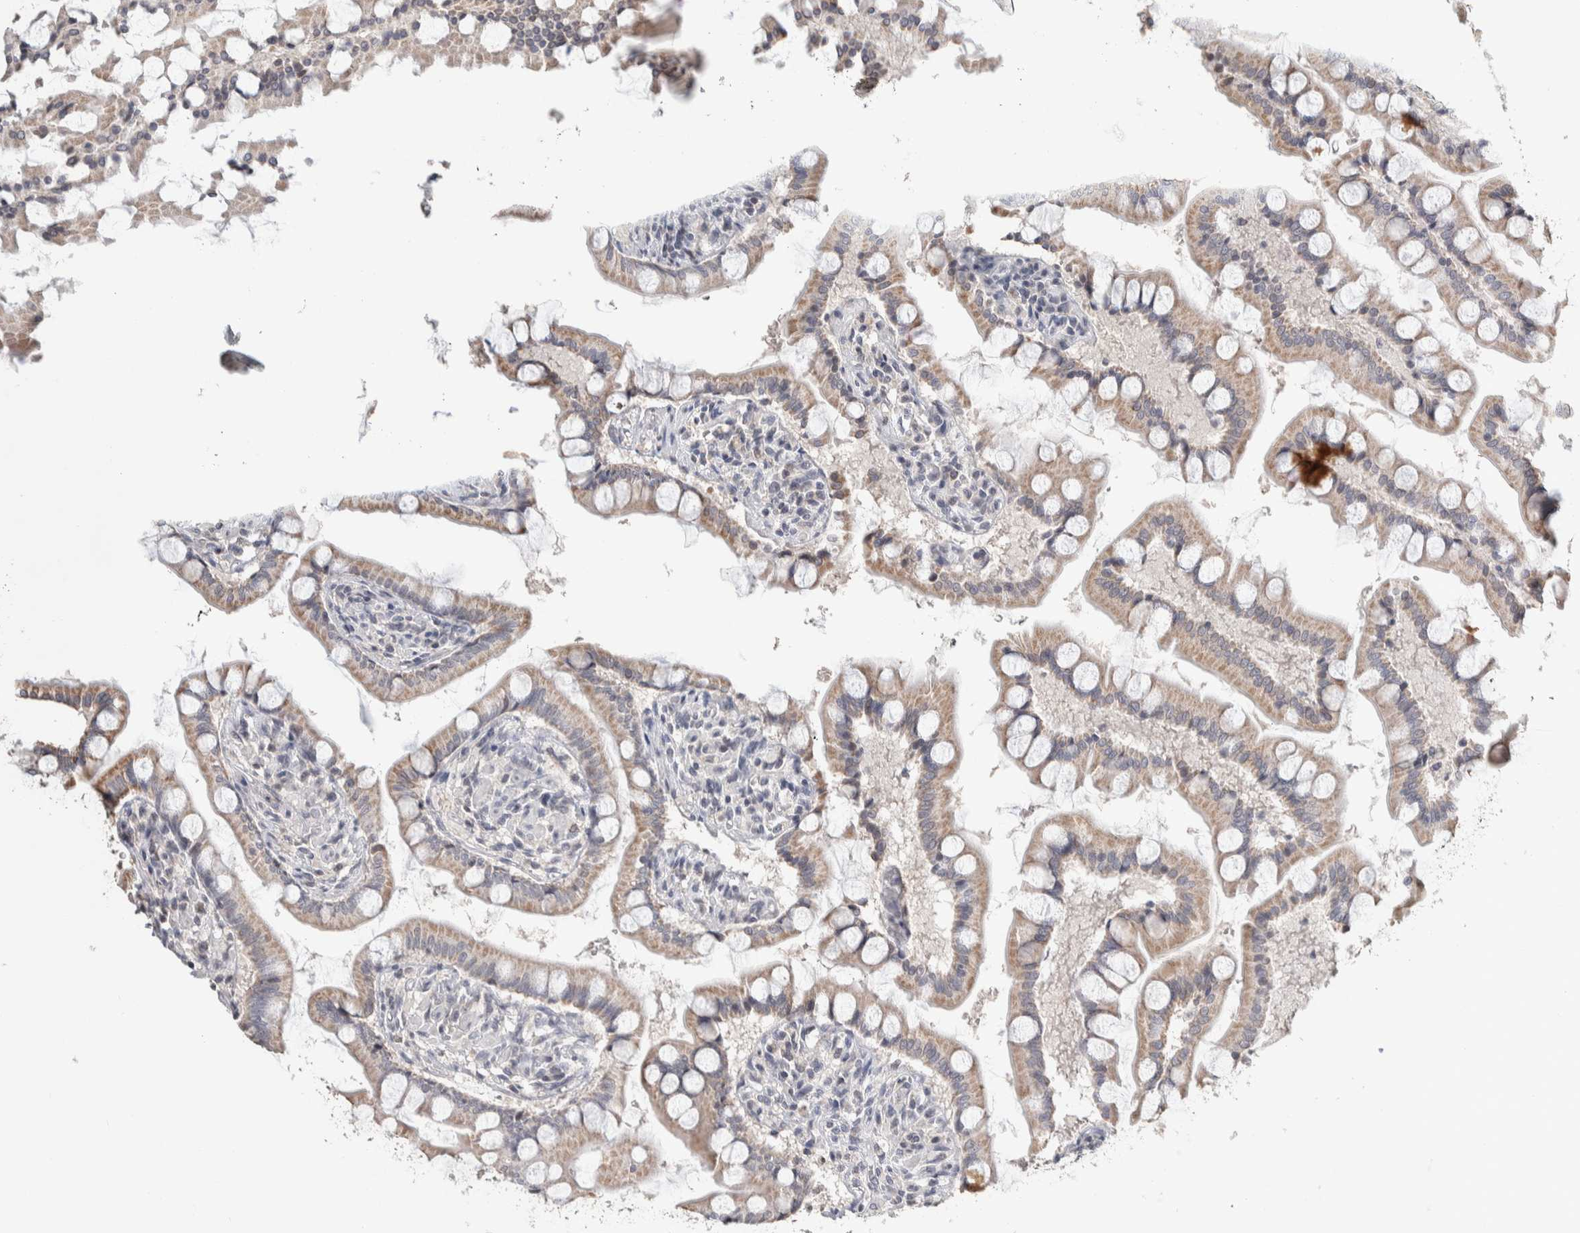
{"staining": {"intensity": "moderate", "quantity": "<25%", "location": "cytoplasmic/membranous"}, "tissue": "small intestine", "cell_type": "Glandular cells", "image_type": "normal", "snomed": [{"axis": "morphology", "description": "Normal tissue, NOS"}, {"axis": "topography", "description": "Small intestine"}], "caption": "Small intestine stained with a brown dye exhibits moderate cytoplasmic/membranous positive staining in about <25% of glandular cells.", "gene": "CRAT", "patient": {"sex": "male", "age": 41}}